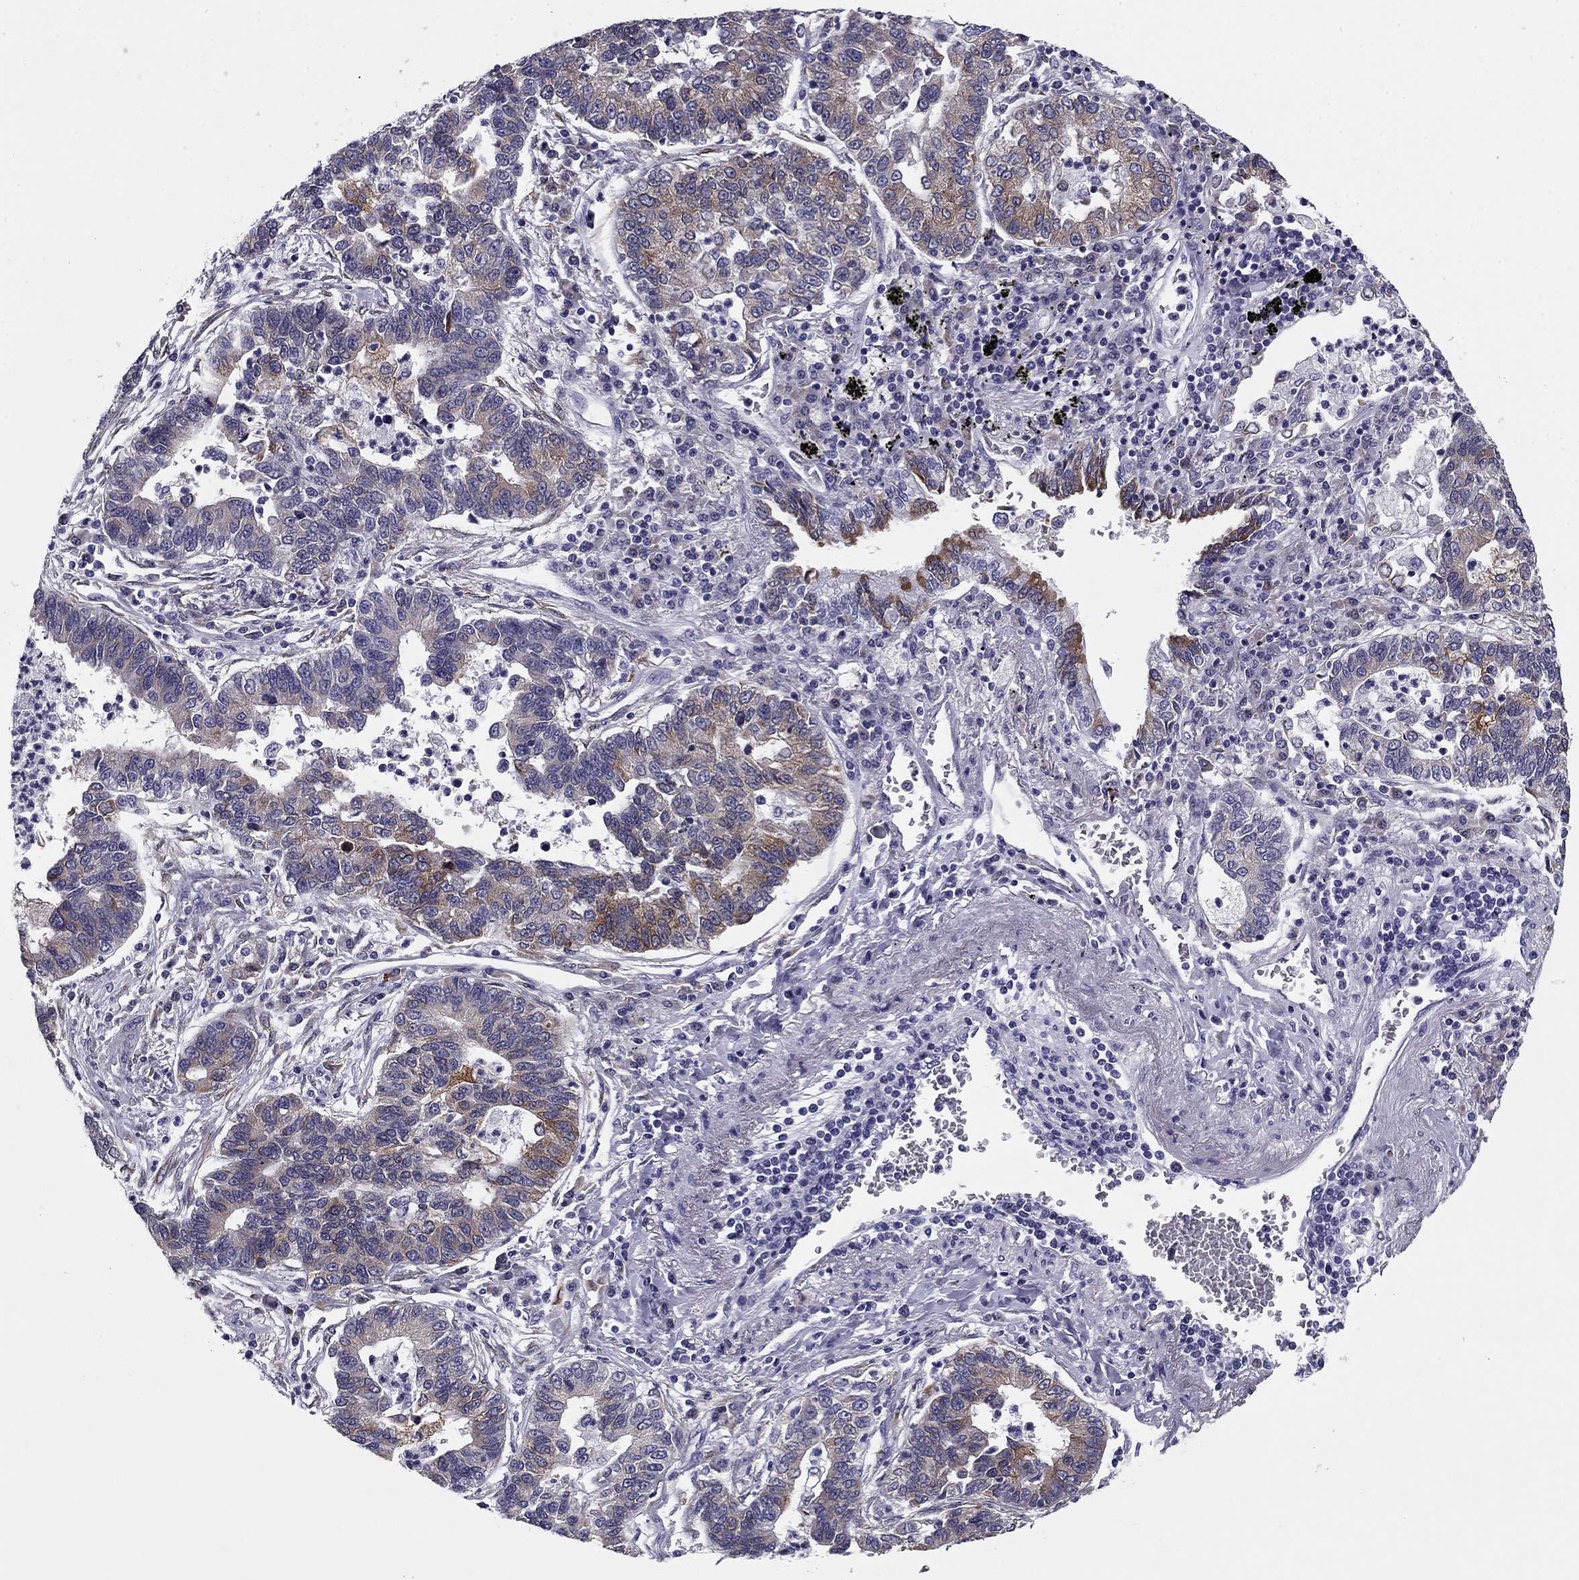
{"staining": {"intensity": "moderate", "quantity": "<25%", "location": "cytoplasmic/membranous"}, "tissue": "lung cancer", "cell_type": "Tumor cells", "image_type": "cancer", "snomed": [{"axis": "morphology", "description": "Adenocarcinoma, NOS"}, {"axis": "topography", "description": "Lung"}], "caption": "The photomicrograph shows staining of lung cancer (adenocarcinoma), revealing moderate cytoplasmic/membranous protein expression (brown color) within tumor cells.", "gene": "TMED3", "patient": {"sex": "female", "age": 57}}